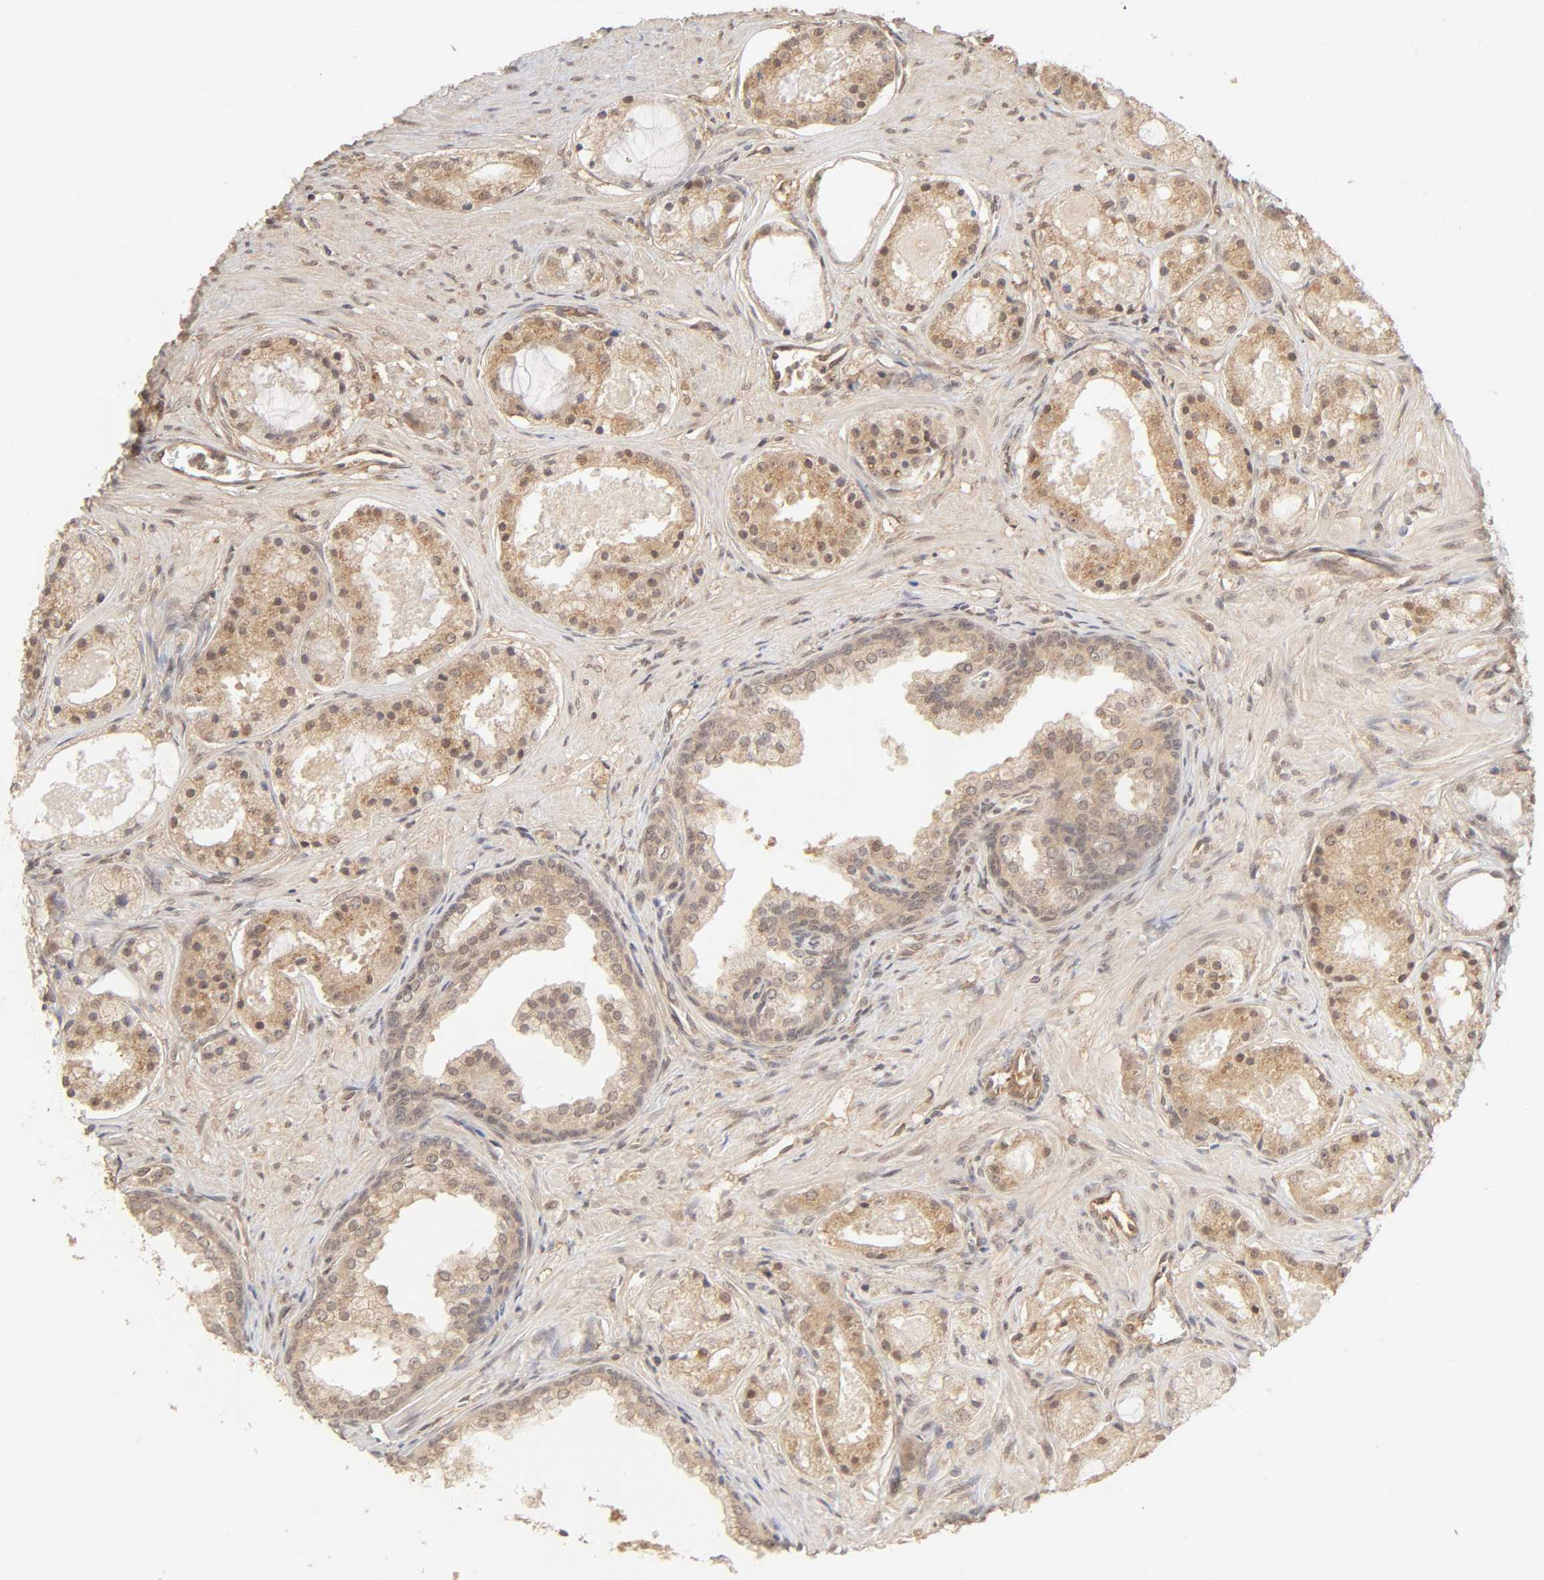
{"staining": {"intensity": "moderate", "quantity": ">75%", "location": "cytoplasmic/membranous"}, "tissue": "prostate cancer", "cell_type": "Tumor cells", "image_type": "cancer", "snomed": [{"axis": "morphology", "description": "Adenocarcinoma, Low grade"}, {"axis": "topography", "description": "Prostate"}], "caption": "Immunohistochemical staining of adenocarcinoma (low-grade) (prostate) demonstrates medium levels of moderate cytoplasmic/membranous protein positivity in approximately >75% of tumor cells.", "gene": "MAPK1", "patient": {"sex": "male", "age": 57}}